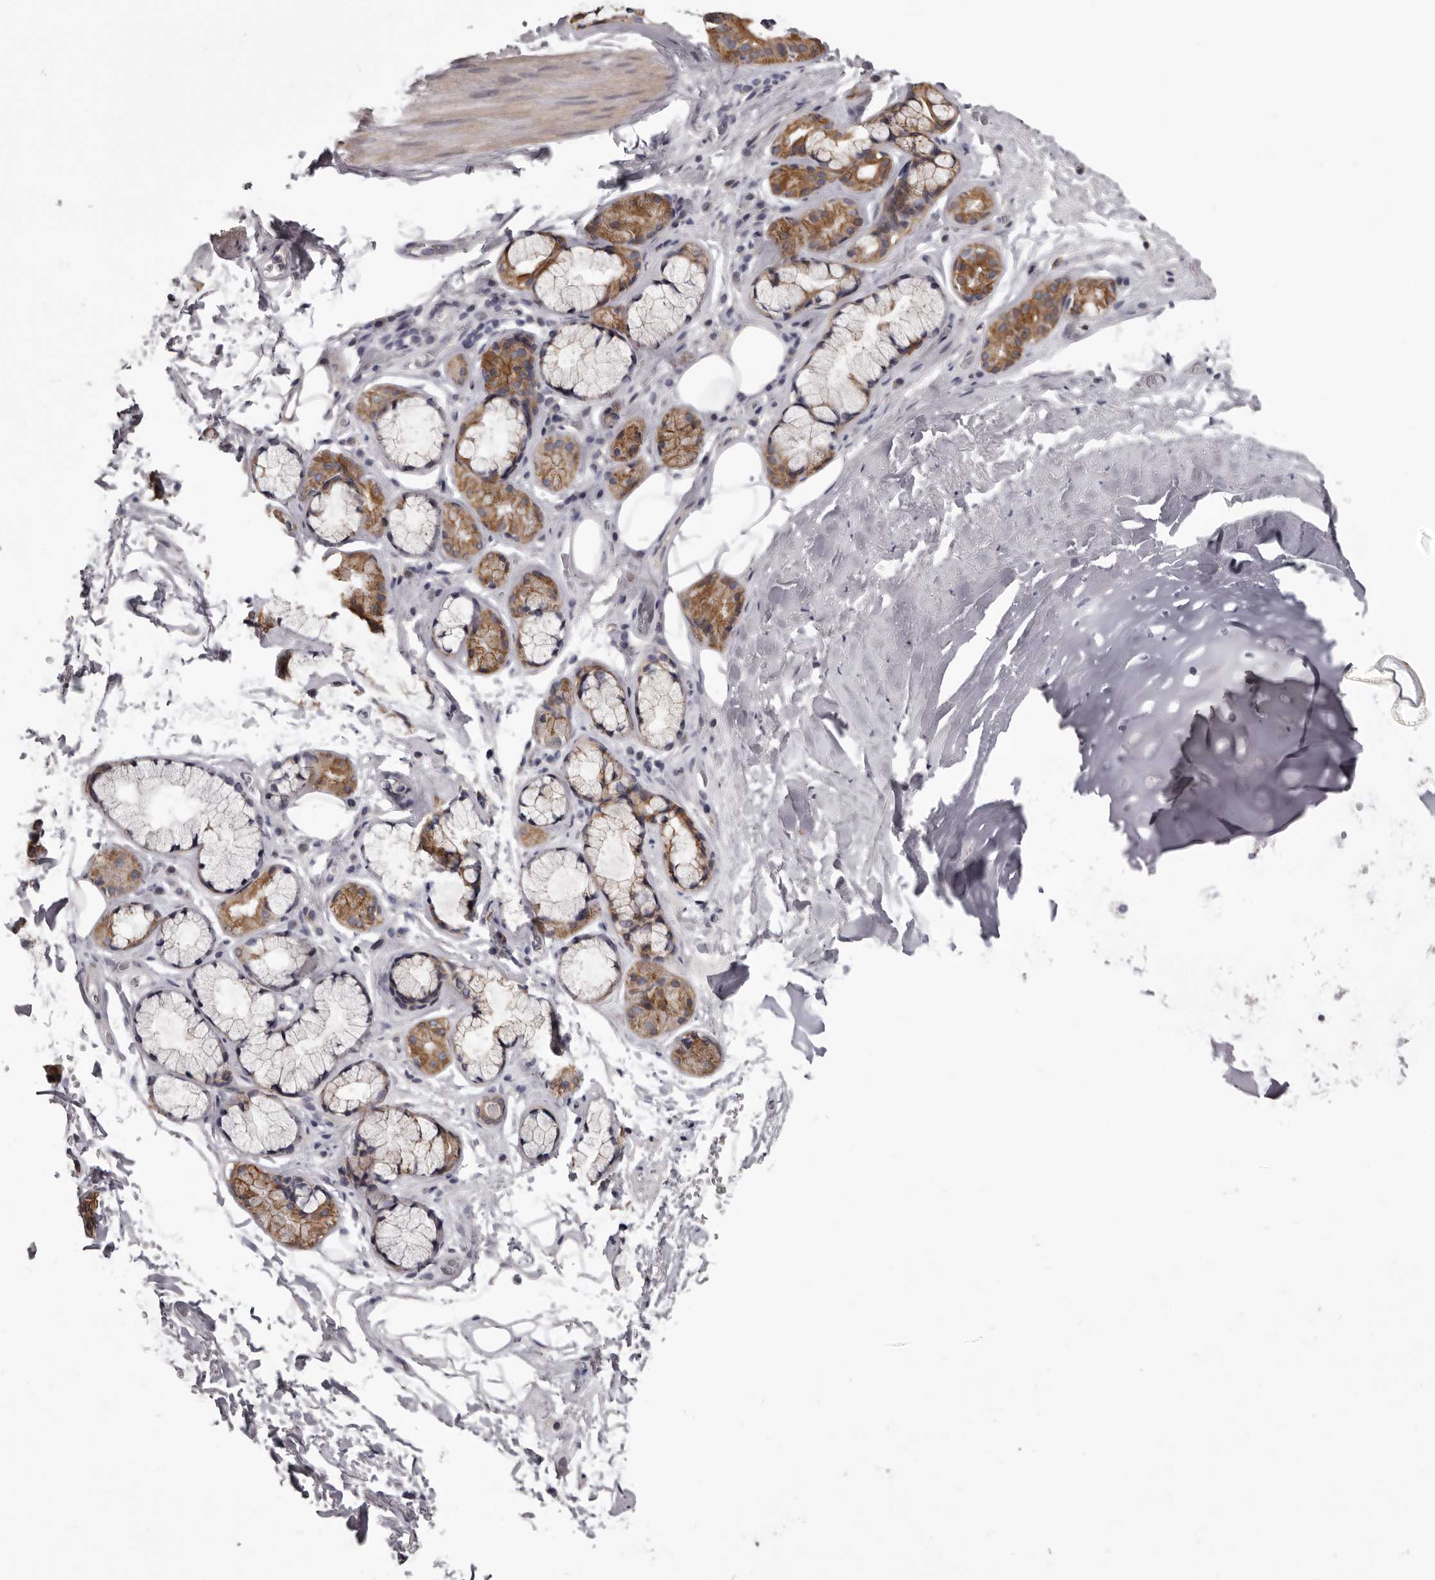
{"staining": {"intensity": "negative", "quantity": "none", "location": "none"}, "tissue": "adipose tissue", "cell_type": "Adipocytes", "image_type": "normal", "snomed": [{"axis": "morphology", "description": "Normal tissue, NOS"}, {"axis": "topography", "description": "Cartilage tissue"}], "caption": "Immunohistochemistry (IHC) of unremarkable adipose tissue demonstrates no expression in adipocytes.", "gene": "LPAR6", "patient": {"sex": "female", "age": 63}}